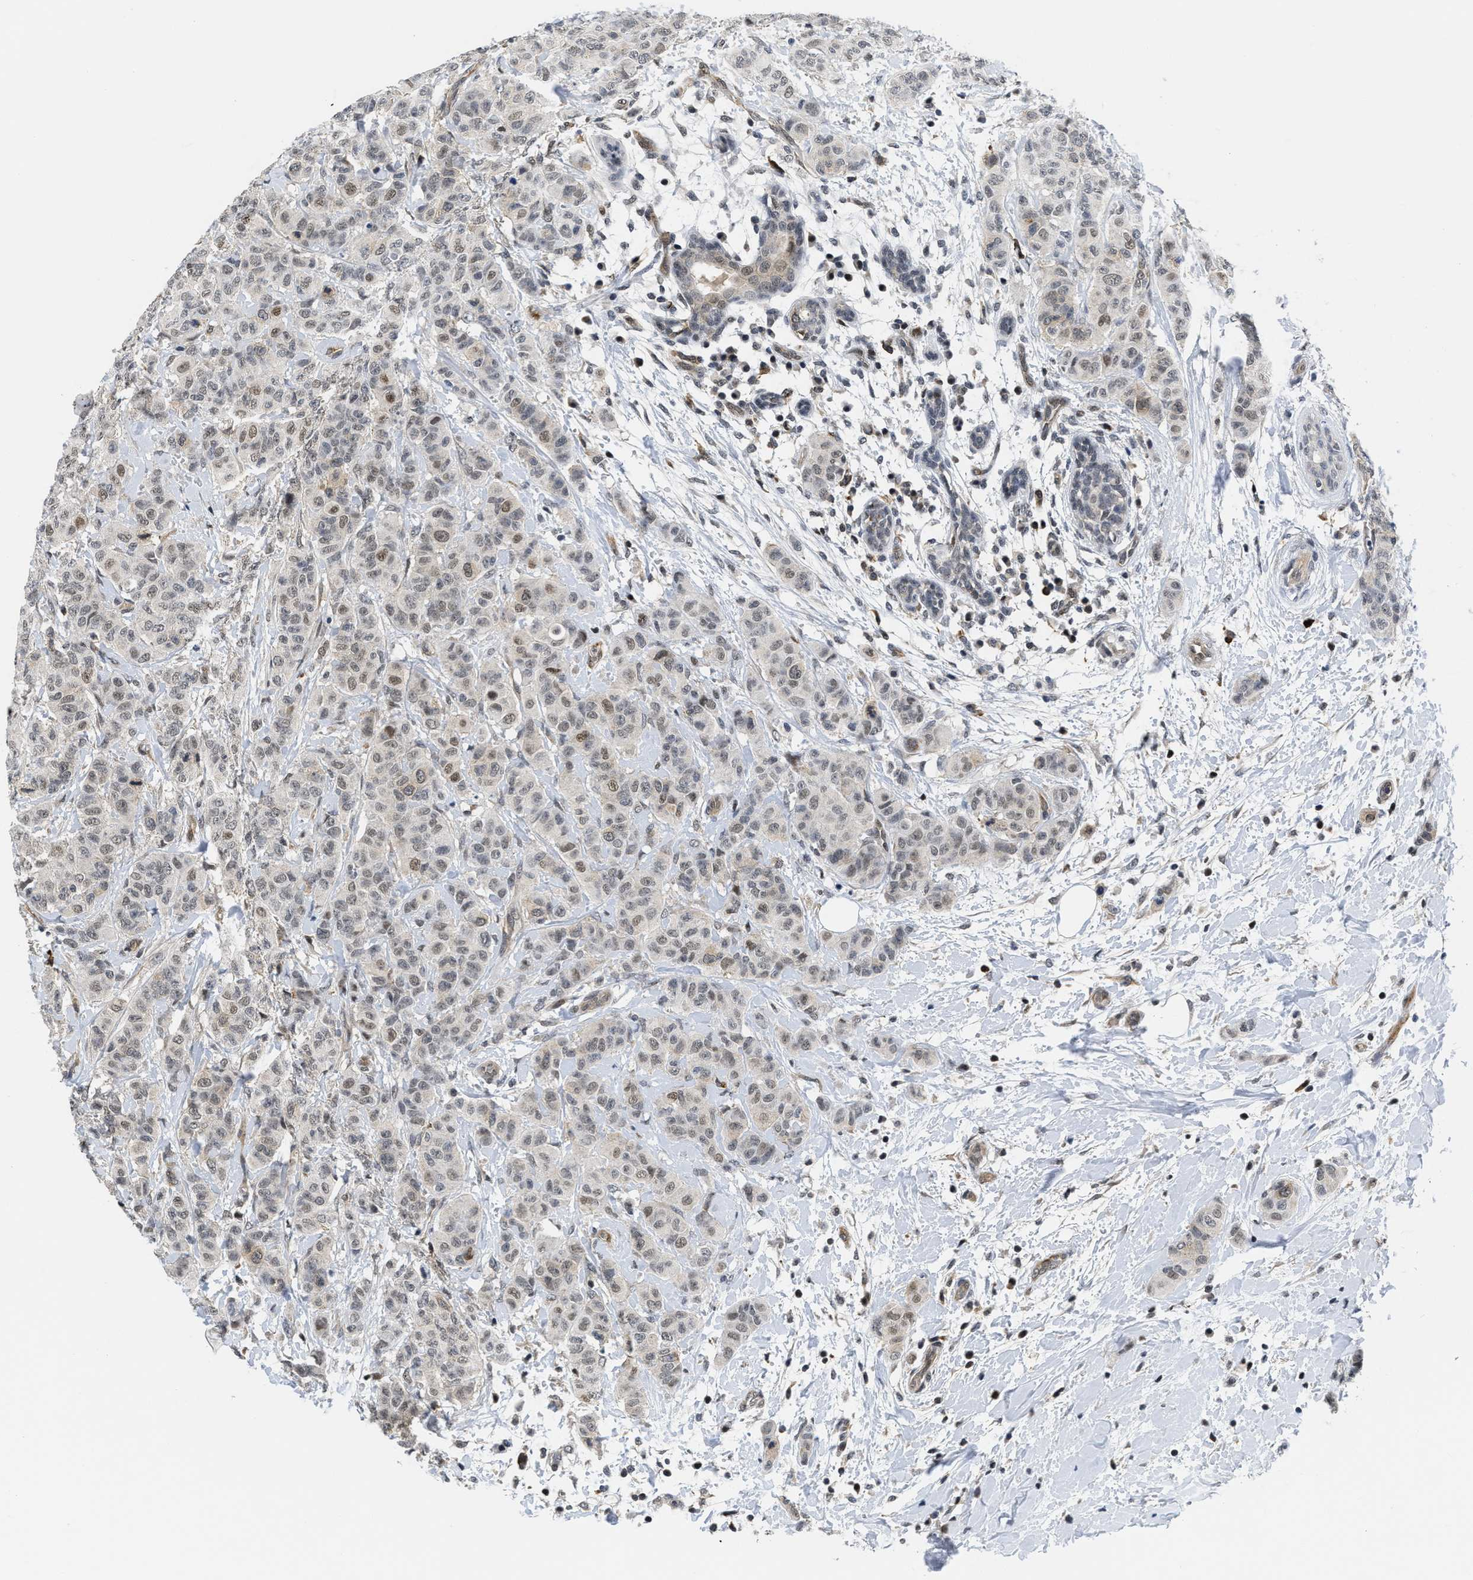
{"staining": {"intensity": "weak", "quantity": ">75%", "location": "nuclear"}, "tissue": "breast cancer", "cell_type": "Tumor cells", "image_type": "cancer", "snomed": [{"axis": "morphology", "description": "Normal tissue, NOS"}, {"axis": "morphology", "description": "Duct carcinoma"}, {"axis": "topography", "description": "Breast"}], "caption": "Weak nuclear positivity is present in approximately >75% of tumor cells in breast cancer (intraductal carcinoma).", "gene": "HIF1A", "patient": {"sex": "female", "age": 40}}